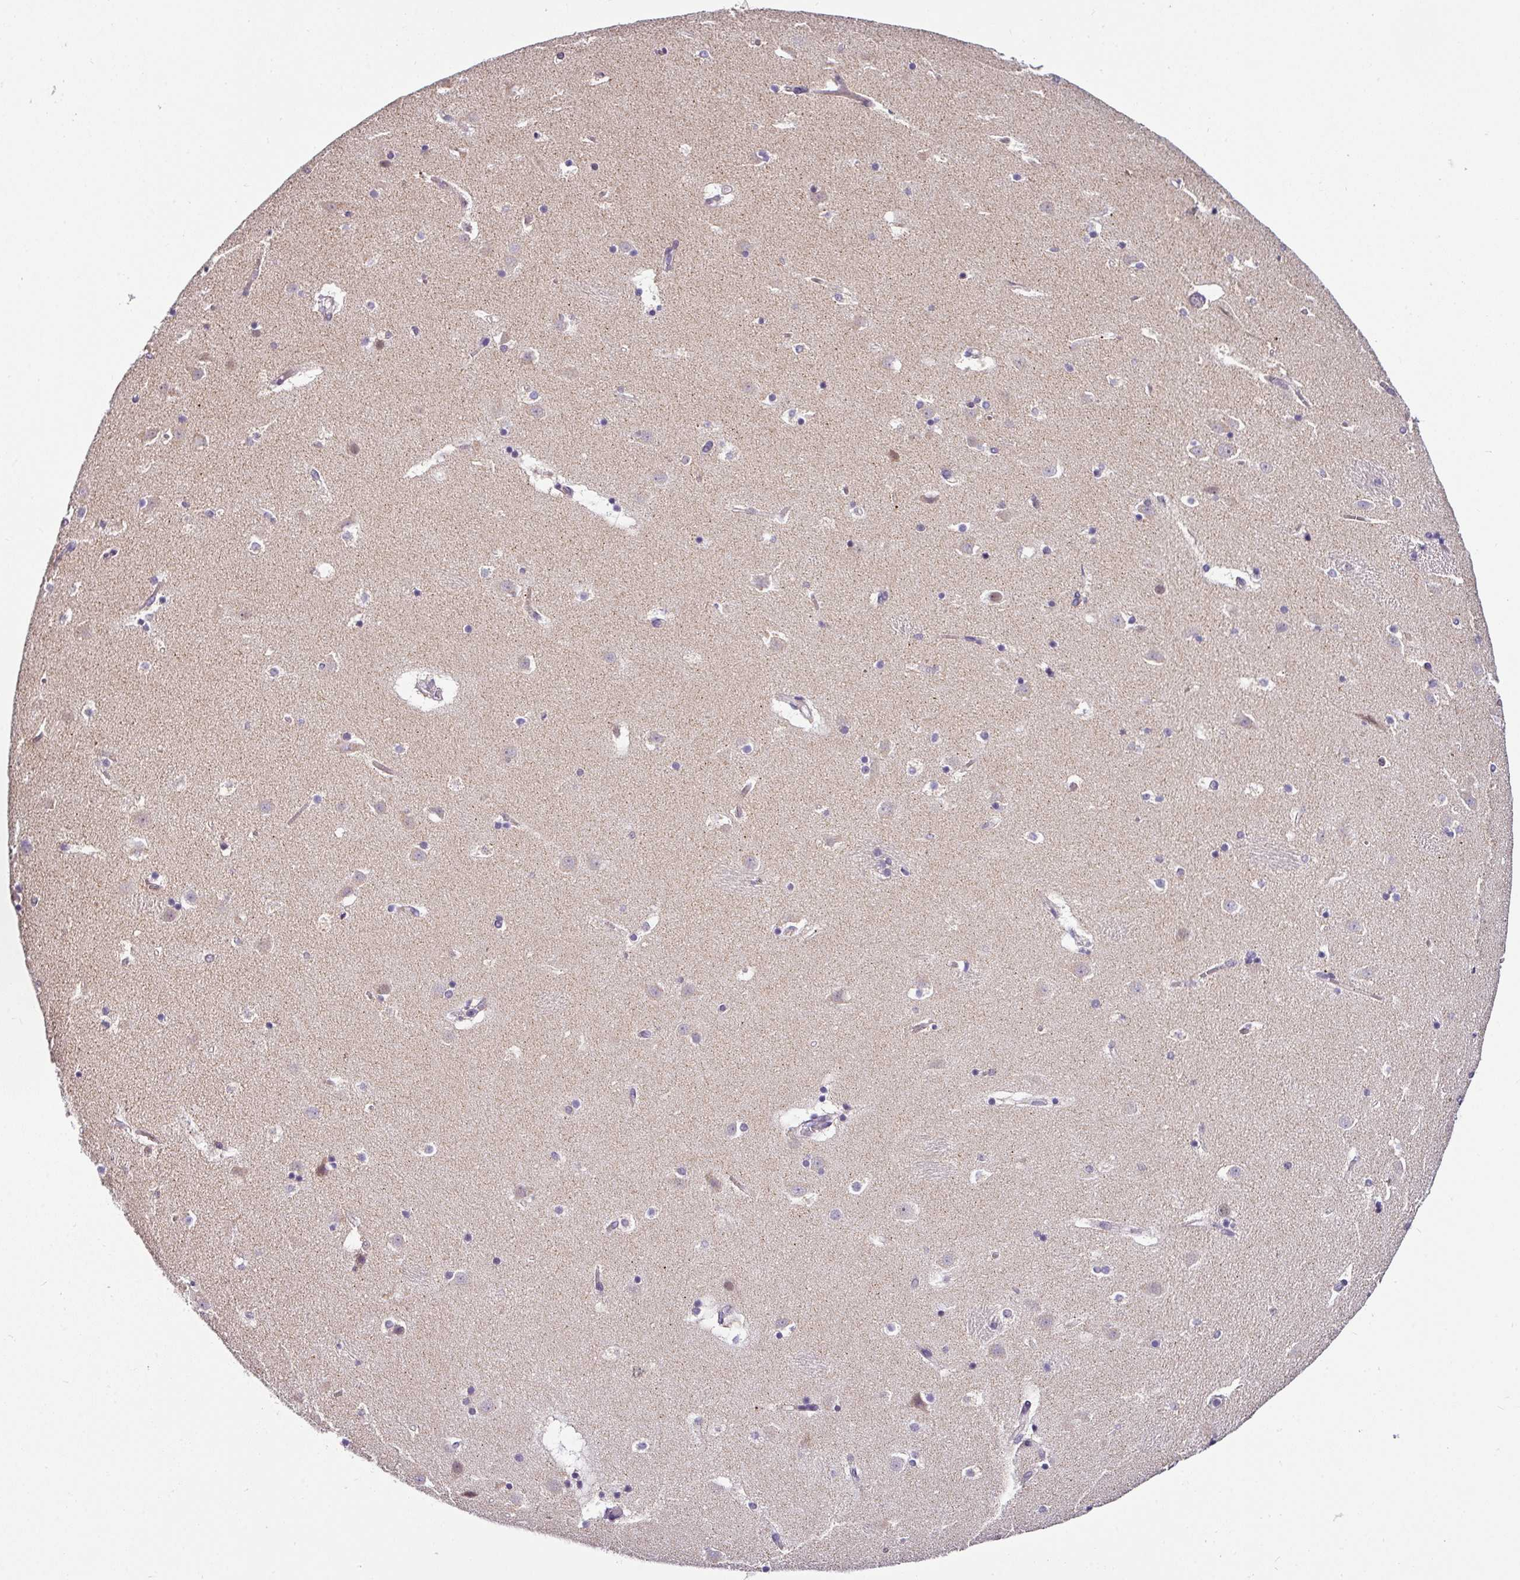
{"staining": {"intensity": "negative", "quantity": "none", "location": "none"}, "tissue": "caudate", "cell_type": "Glial cells", "image_type": "normal", "snomed": [{"axis": "morphology", "description": "Normal tissue, NOS"}, {"axis": "topography", "description": "Lateral ventricle wall"}], "caption": "This histopathology image is of benign caudate stained with immunohistochemistry to label a protein in brown with the nuclei are counter-stained blue. There is no expression in glial cells.", "gene": "NAPSA", "patient": {"sex": "male", "age": 45}}